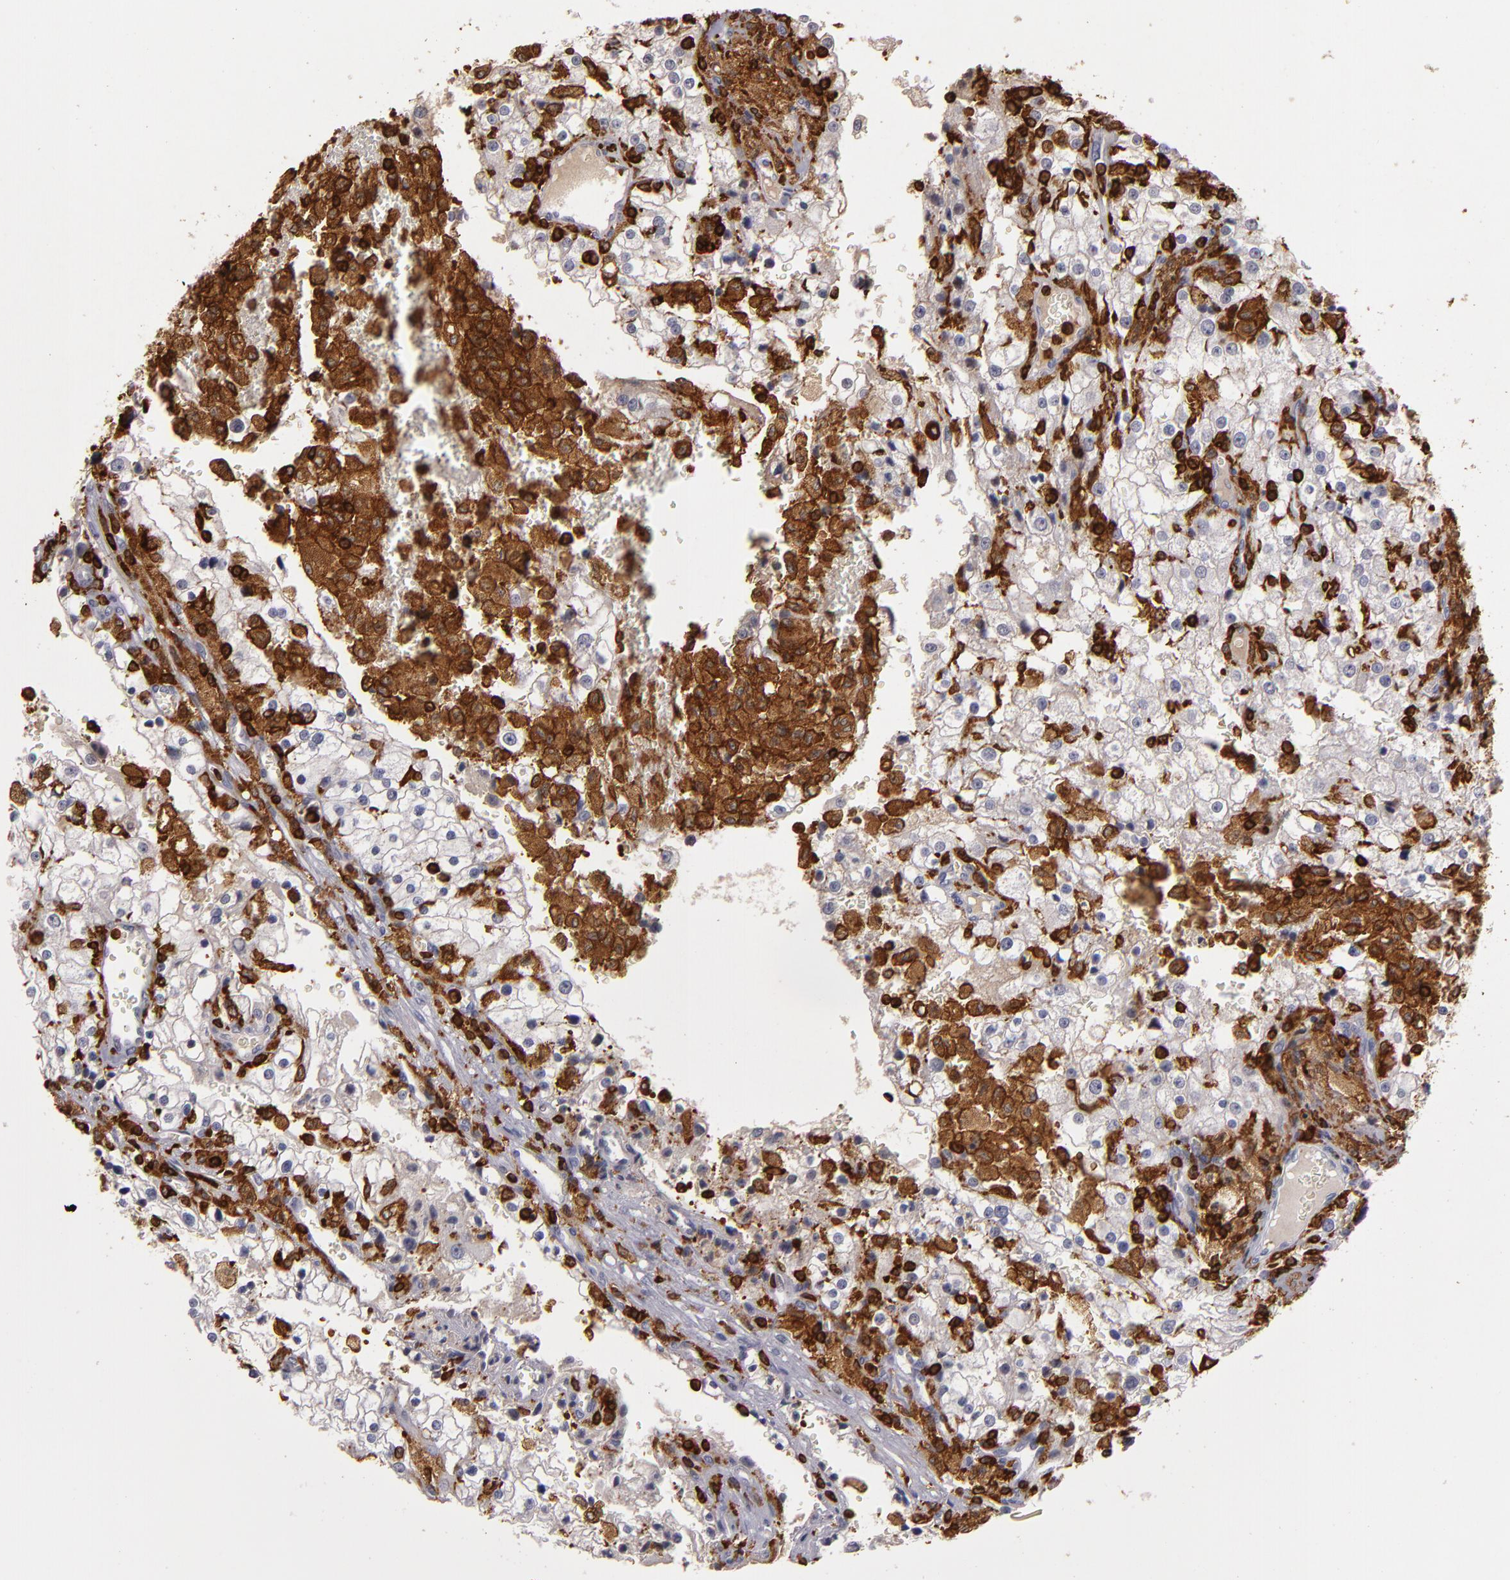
{"staining": {"intensity": "negative", "quantity": "none", "location": "none"}, "tissue": "renal cancer", "cell_type": "Tumor cells", "image_type": "cancer", "snomed": [{"axis": "morphology", "description": "Adenocarcinoma, NOS"}, {"axis": "topography", "description": "Kidney"}], "caption": "DAB (3,3'-diaminobenzidine) immunohistochemical staining of adenocarcinoma (renal) reveals no significant expression in tumor cells.", "gene": "WAS", "patient": {"sex": "female", "age": 74}}